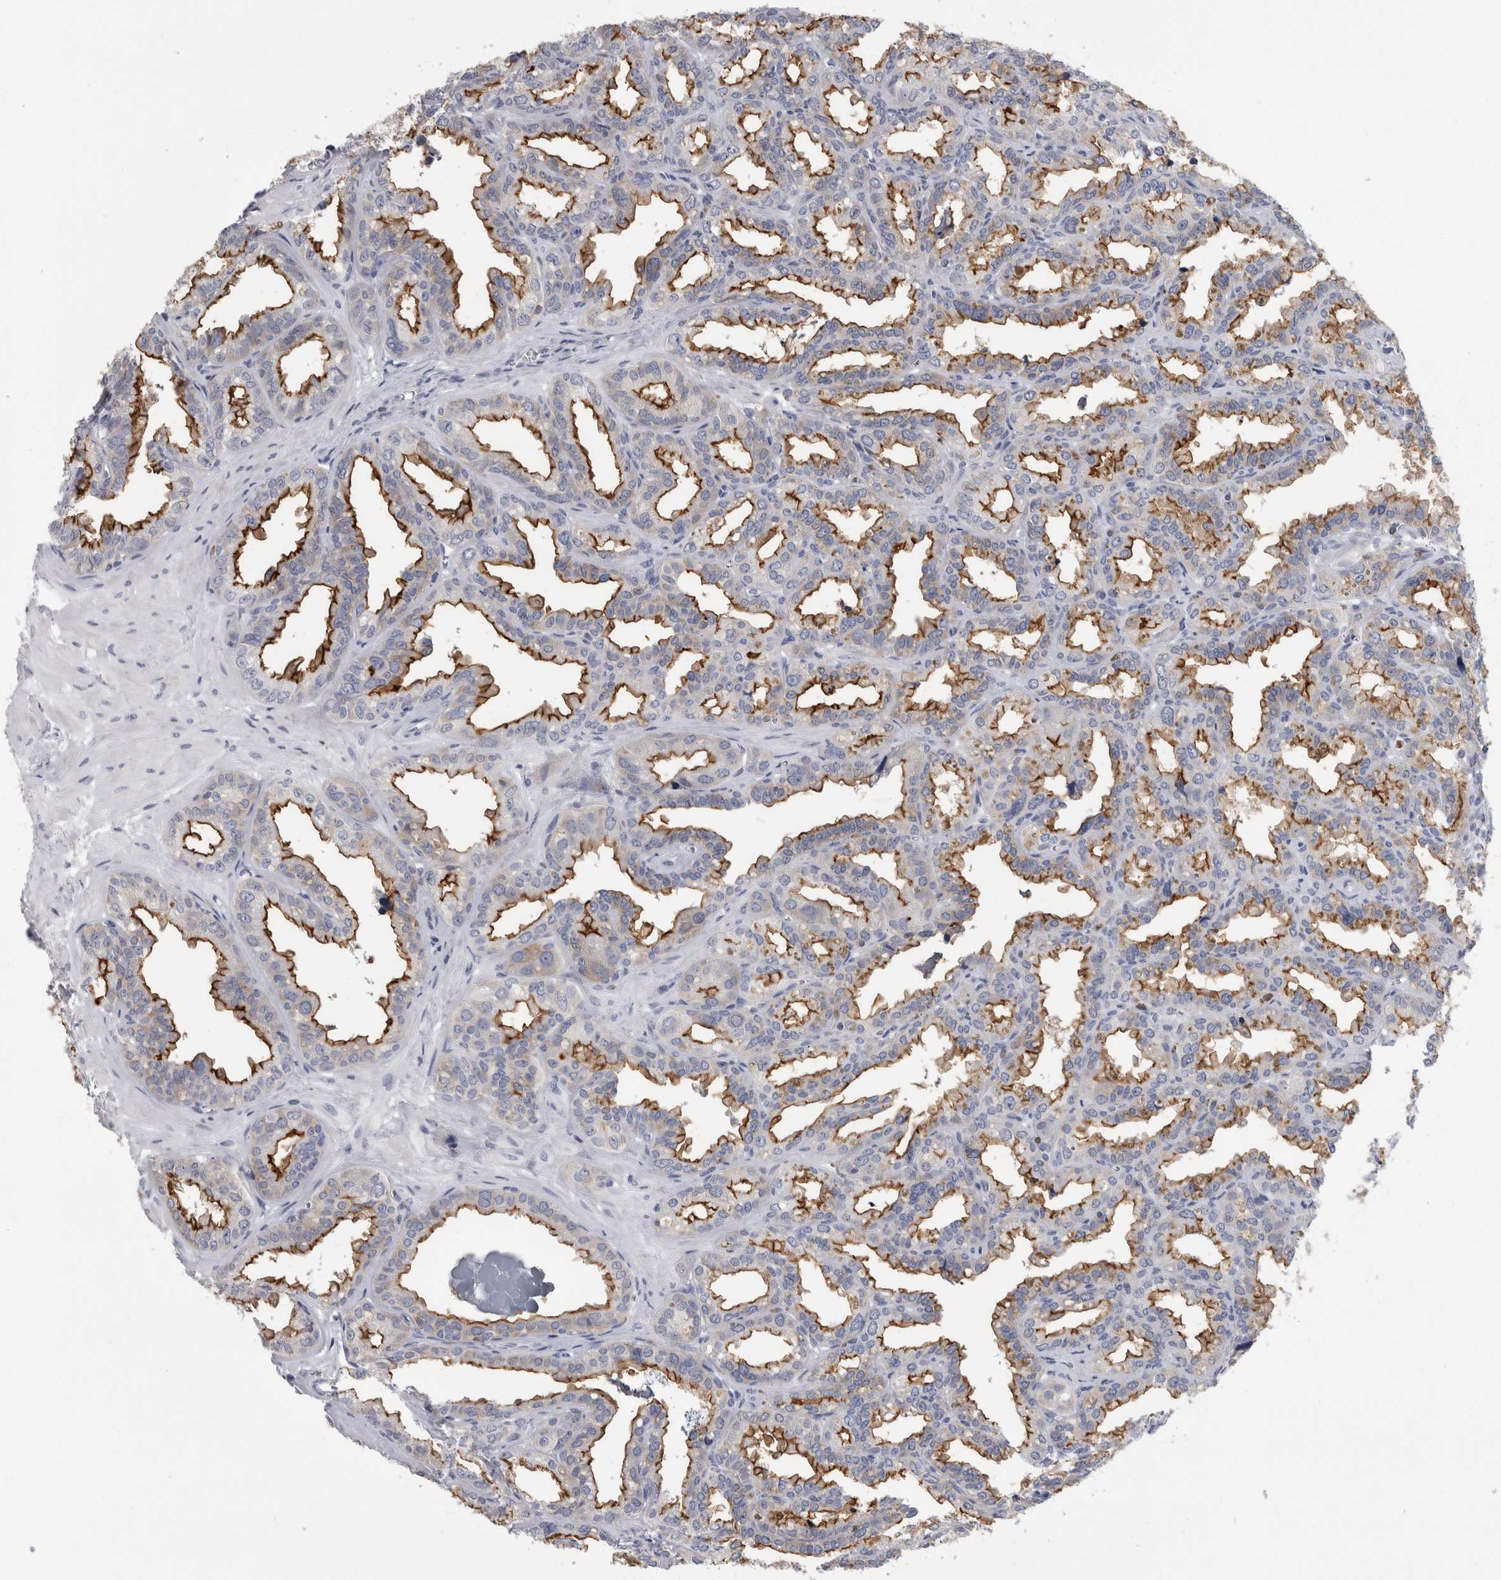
{"staining": {"intensity": "moderate", "quantity": "25%-75%", "location": "cytoplasmic/membranous"}, "tissue": "seminal vesicle", "cell_type": "Glandular cells", "image_type": "normal", "snomed": [{"axis": "morphology", "description": "Normal tissue, NOS"}, {"axis": "topography", "description": "Prostate"}, {"axis": "topography", "description": "Seminal veicle"}], "caption": "DAB (3,3'-diaminobenzidine) immunohistochemical staining of normal human seminal vesicle exhibits moderate cytoplasmic/membranous protein expression in about 25%-75% of glandular cells. The staining was performed using DAB (3,3'-diaminobenzidine) to visualize the protein expression in brown, while the nuclei were stained in blue with hematoxylin (Magnification: 20x).", "gene": "ANKFY1", "patient": {"sex": "male", "age": 51}}